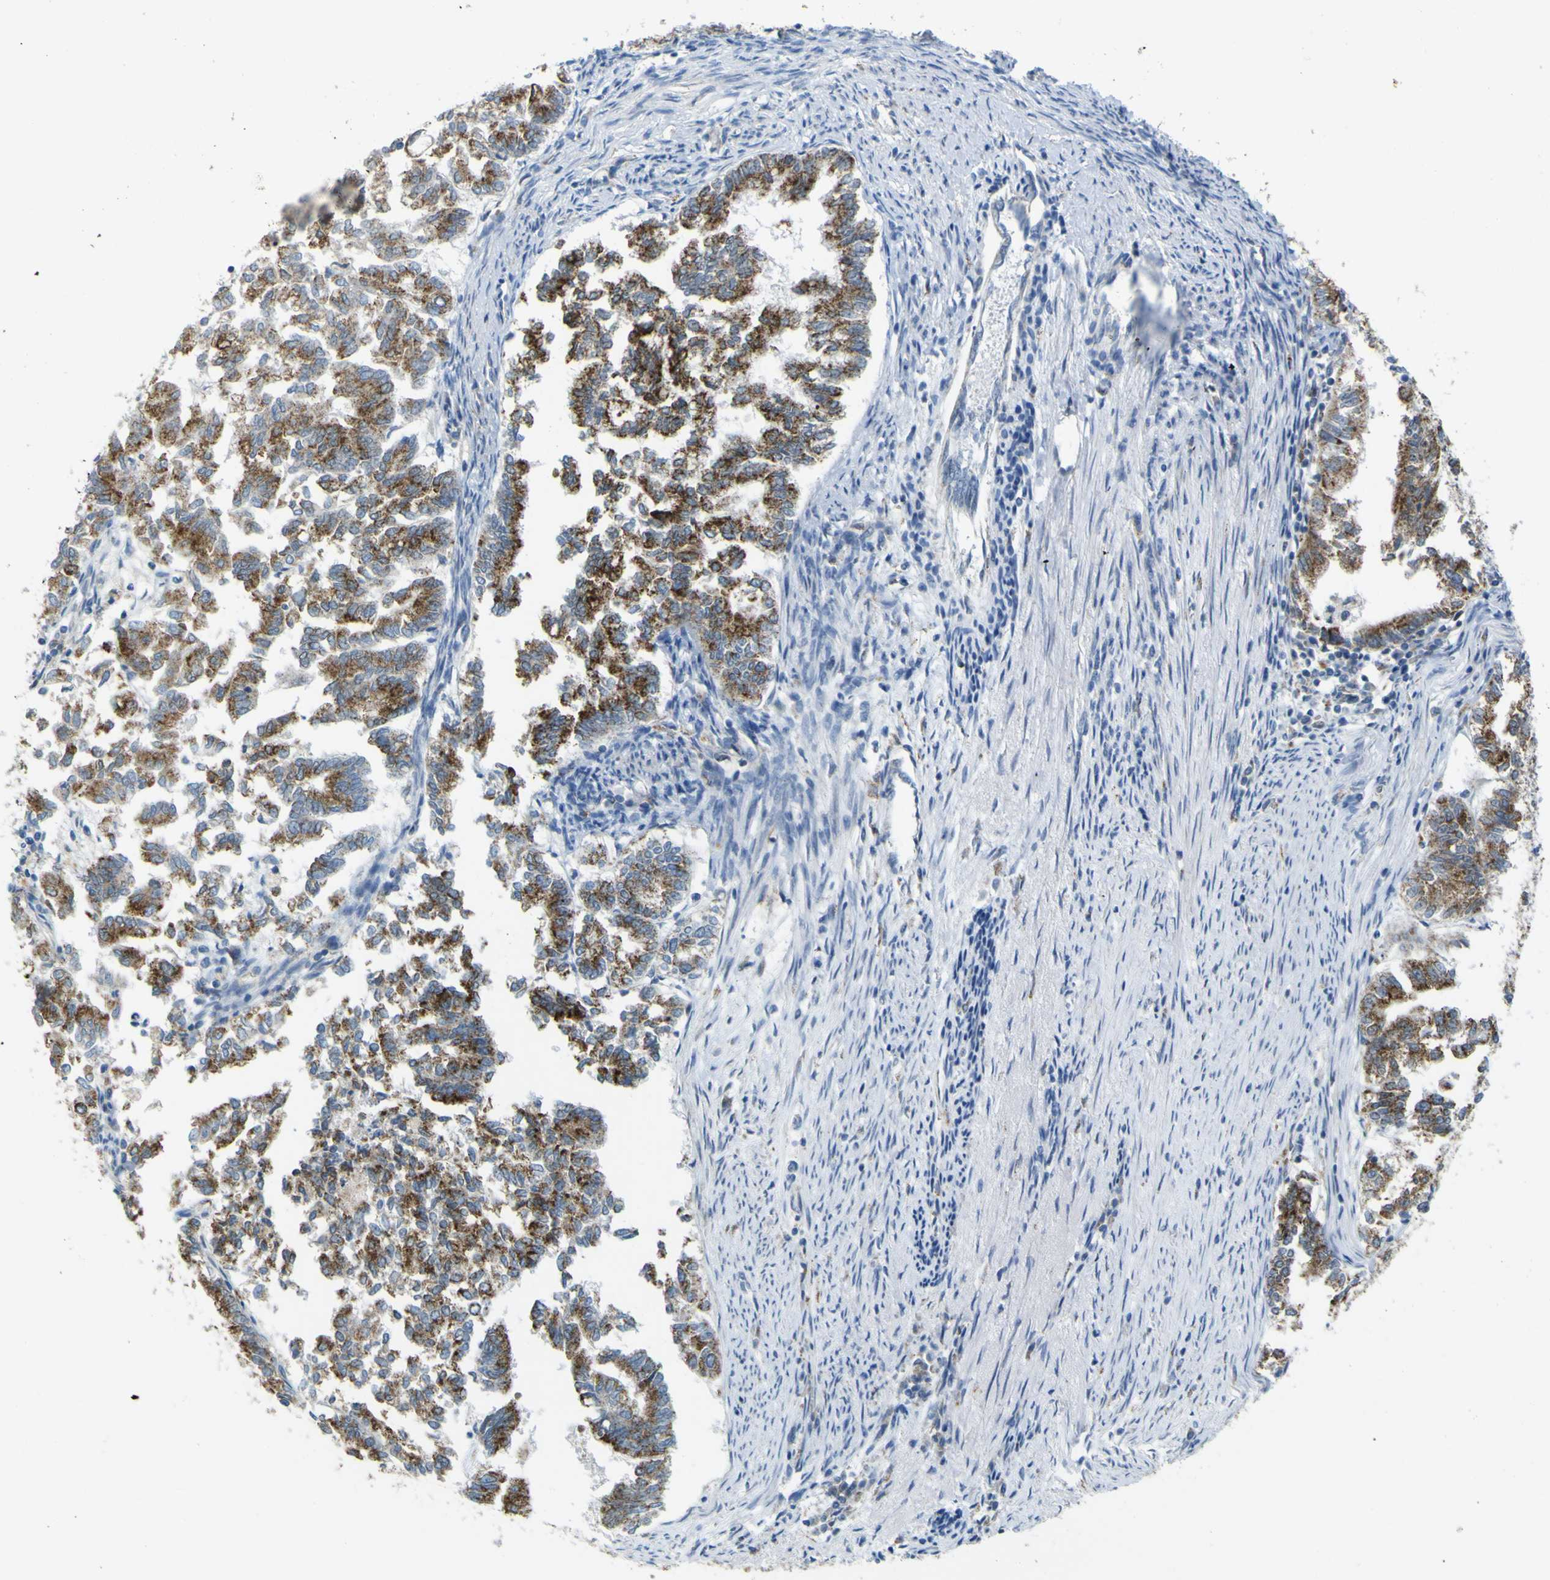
{"staining": {"intensity": "moderate", "quantity": ">75%", "location": "cytoplasmic/membranous"}, "tissue": "endometrial cancer", "cell_type": "Tumor cells", "image_type": "cancer", "snomed": [{"axis": "morphology", "description": "Necrosis, NOS"}, {"axis": "morphology", "description": "Adenocarcinoma, NOS"}, {"axis": "topography", "description": "Endometrium"}], "caption": "Immunohistochemistry (IHC) photomicrograph of neoplastic tissue: endometrial cancer (adenocarcinoma) stained using IHC demonstrates medium levels of moderate protein expression localized specifically in the cytoplasmic/membranous of tumor cells, appearing as a cytoplasmic/membranous brown color.", "gene": "ACBD5", "patient": {"sex": "female", "age": 79}}